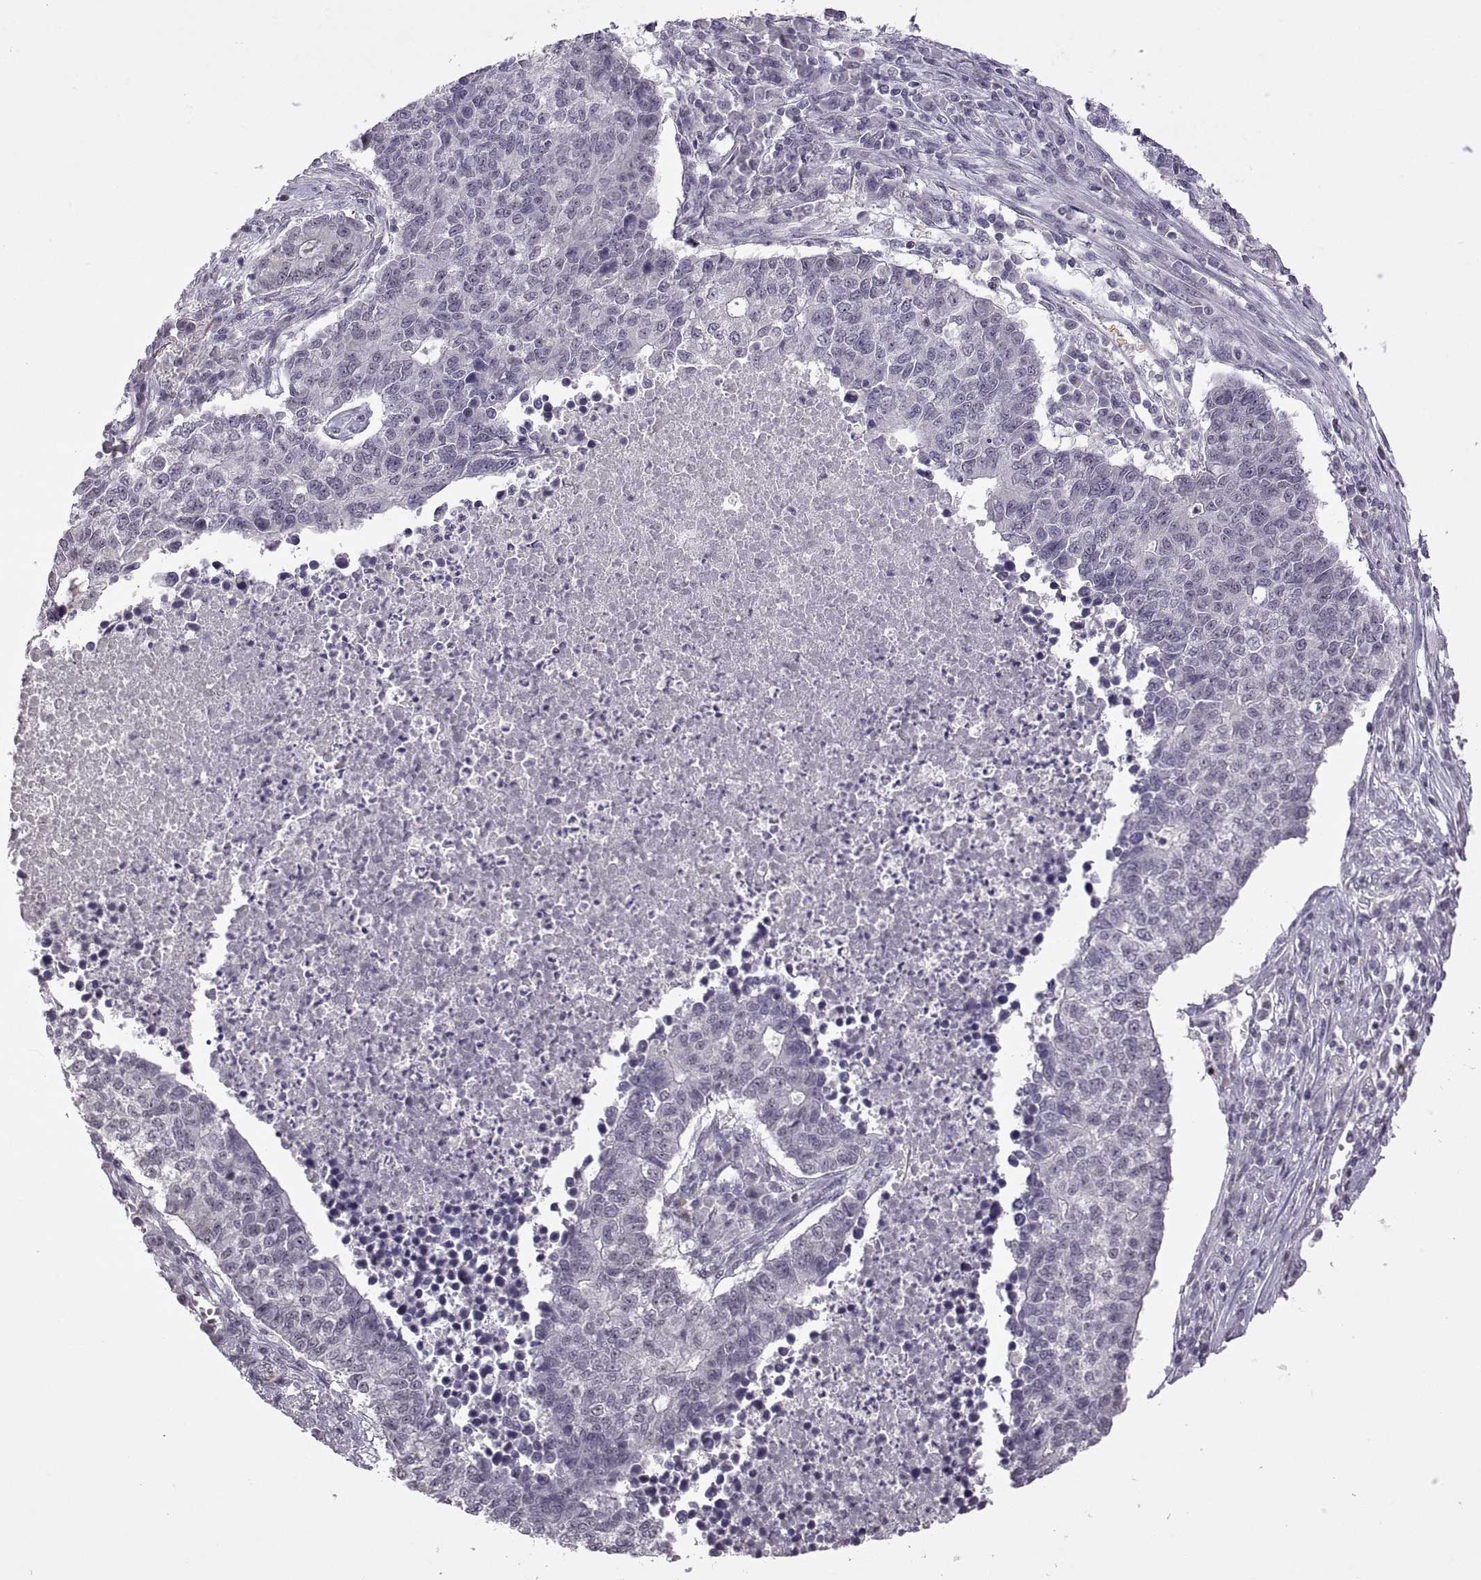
{"staining": {"intensity": "negative", "quantity": "none", "location": "none"}, "tissue": "lung cancer", "cell_type": "Tumor cells", "image_type": "cancer", "snomed": [{"axis": "morphology", "description": "Adenocarcinoma, NOS"}, {"axis": "topography", "description": "Lung"}], "caption": "The micrograph reveals no significant expression in tumor cells of lung cancer.", "gene": "NEK2", "patient": {"sex": "male", "age": 57}}